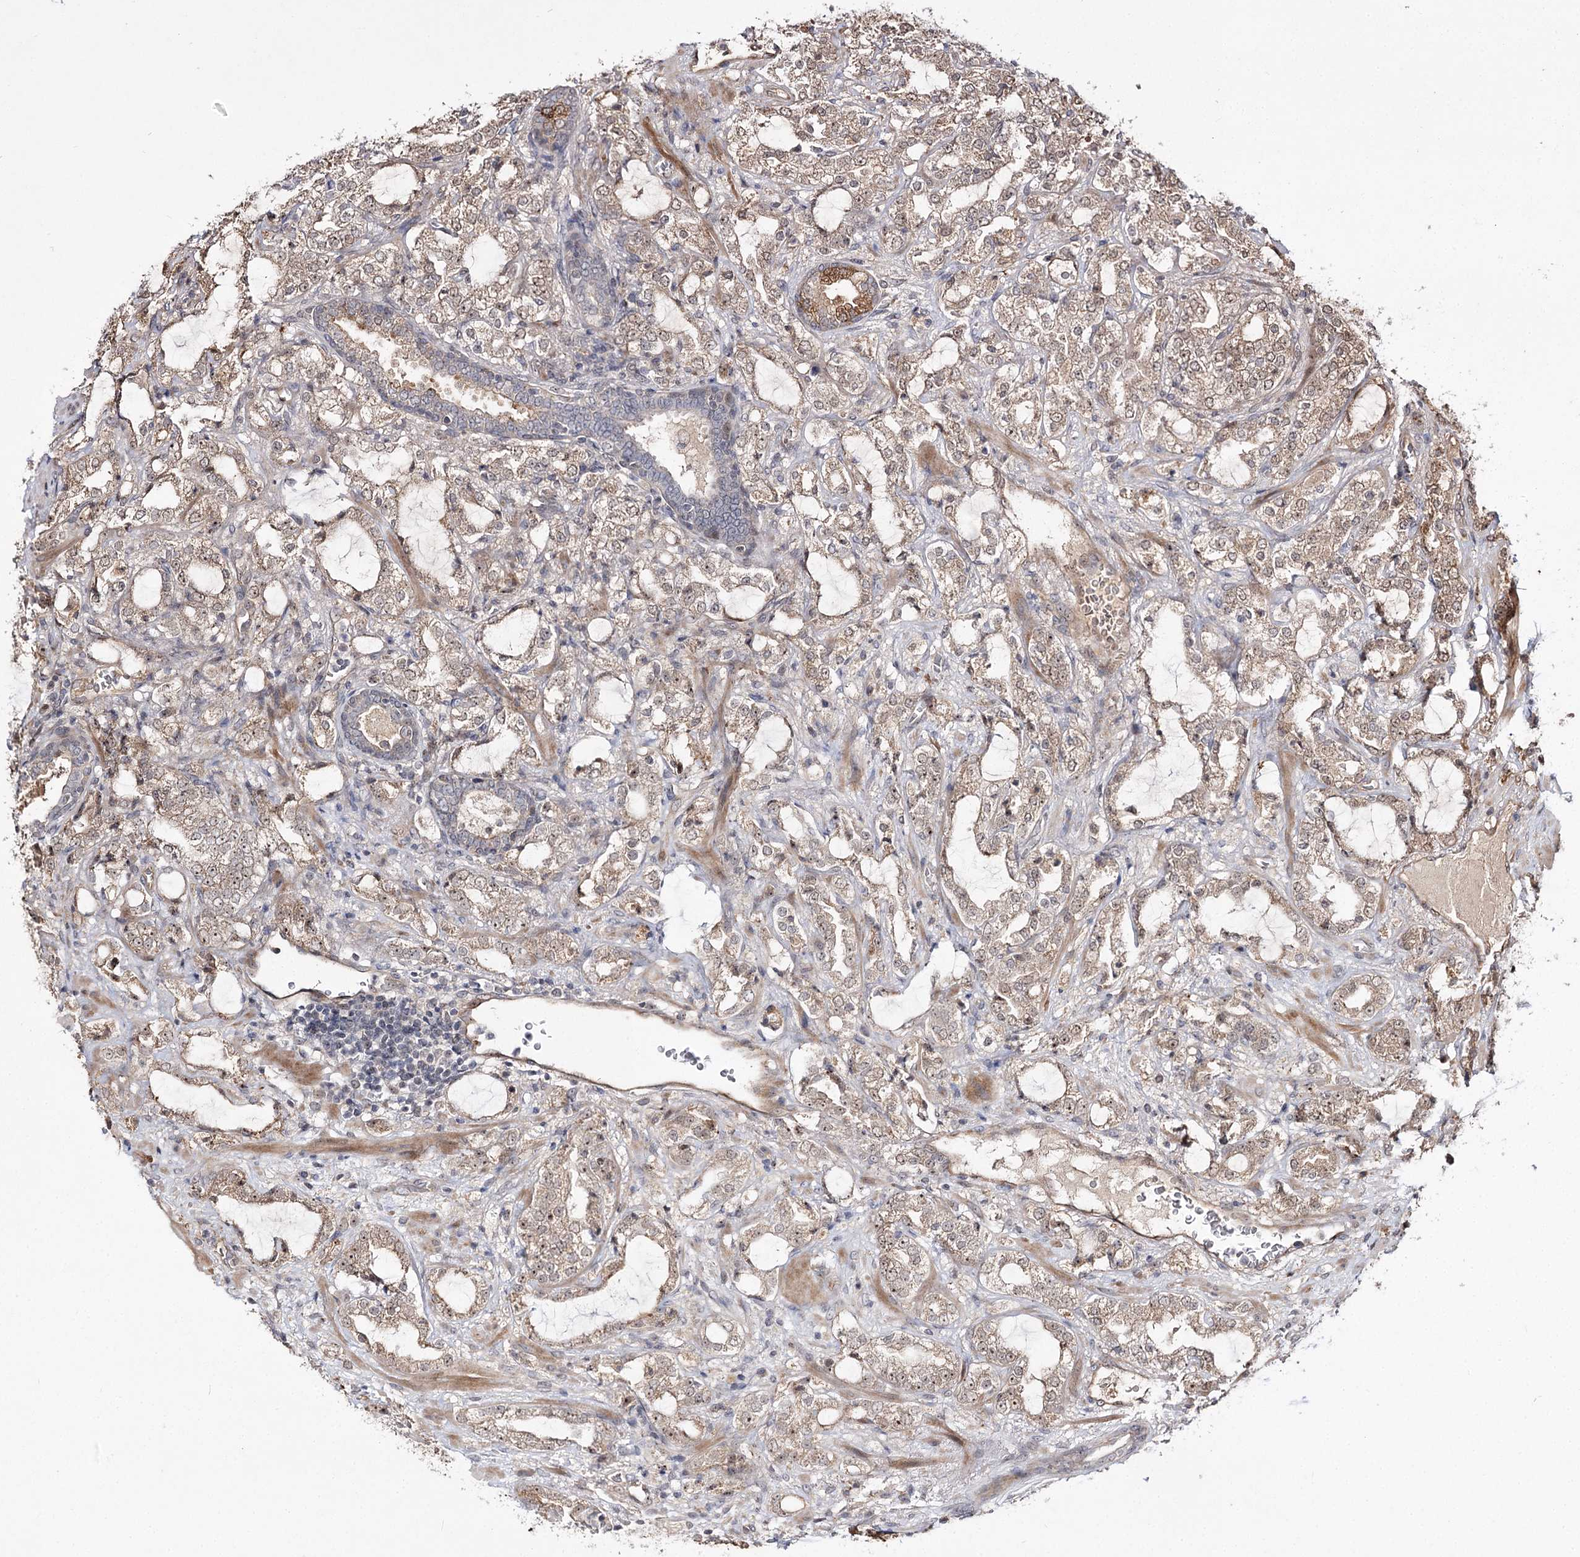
{"staining": {"intensity": "weak", "quantity": ">75%", "location": "cytoplasmic/membranous,nuclear"}, "tissue": "prostate cancer", "cell_type": "Tumor cells", "image_type": "cancer", "snomed": [{"axis": "morphology", "description": "Adenocarcinoma, High grade"}, {"axis": "topography", "description": "Prostate"}], "caption": "About >75% of tumor cells in human prostate cancer show weak cytoplasmic/membranous and nuclear protein expression as visualized by brown immunohistochemical staining.", "gene": "RRP9", "patient": {"sex": "male", "age": 64}}